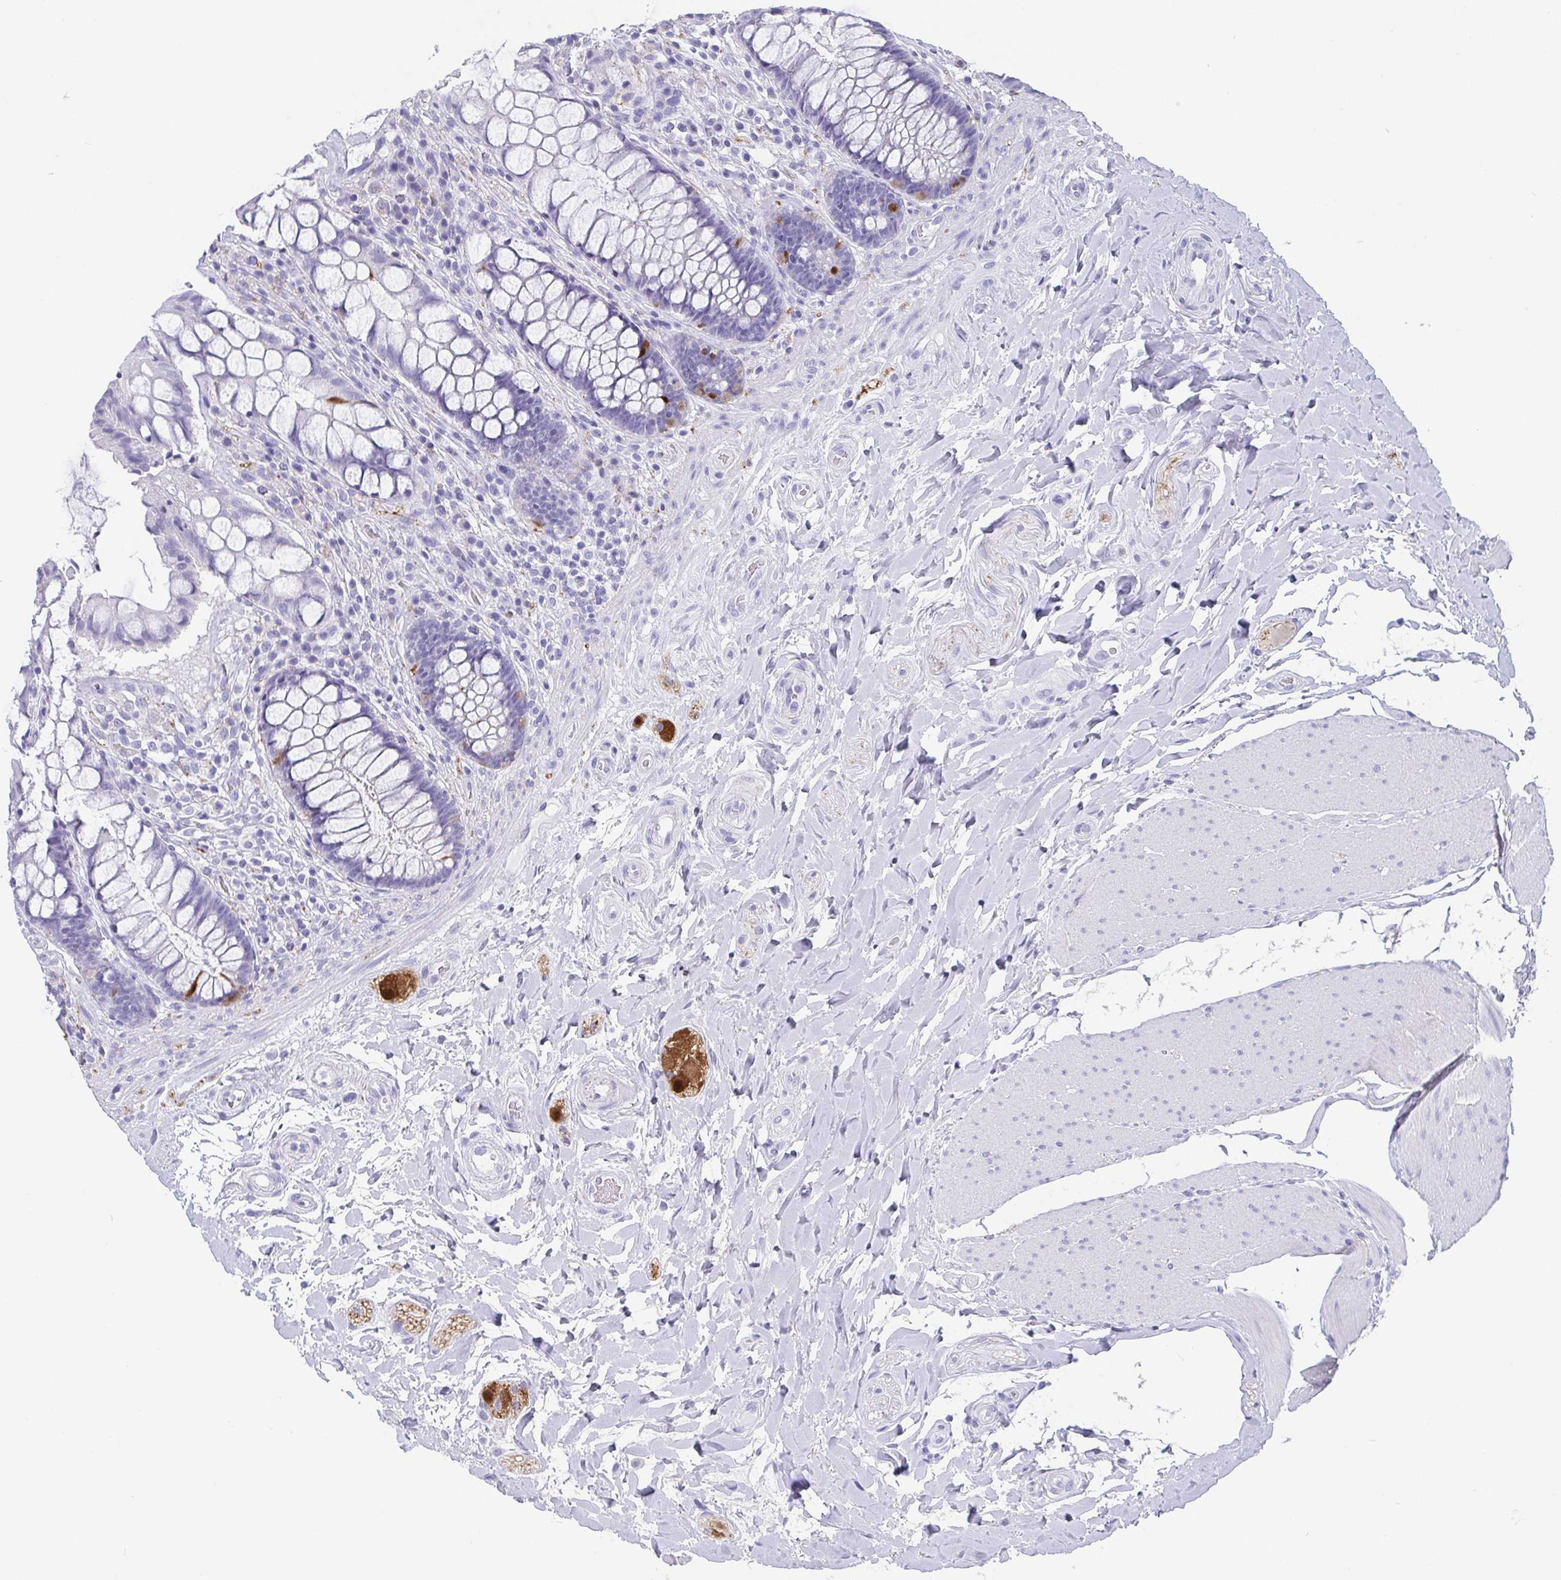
{"staining": {"intensity": "strong", "quantity": "<25%", "location": "cytoplasmic/membranous"}, "tissue": "rectum", "cell_type": "Glandular cells", "image_type": "normal", "snomed": [{"axis": "morphology", "description": "Normal tissue, NOS"}, {"axis": "topography", "description": "Rectum"}], "caption": "A high-resolution photomicrograph shows immunohistochemistry (IHC) staining of normal rectum, which exhibits strong cytoplasmic/membranous expression in approximately <25% of glandular cells.", "gene": "SCGN", "patient": {"sex": "female", "age": 58}}